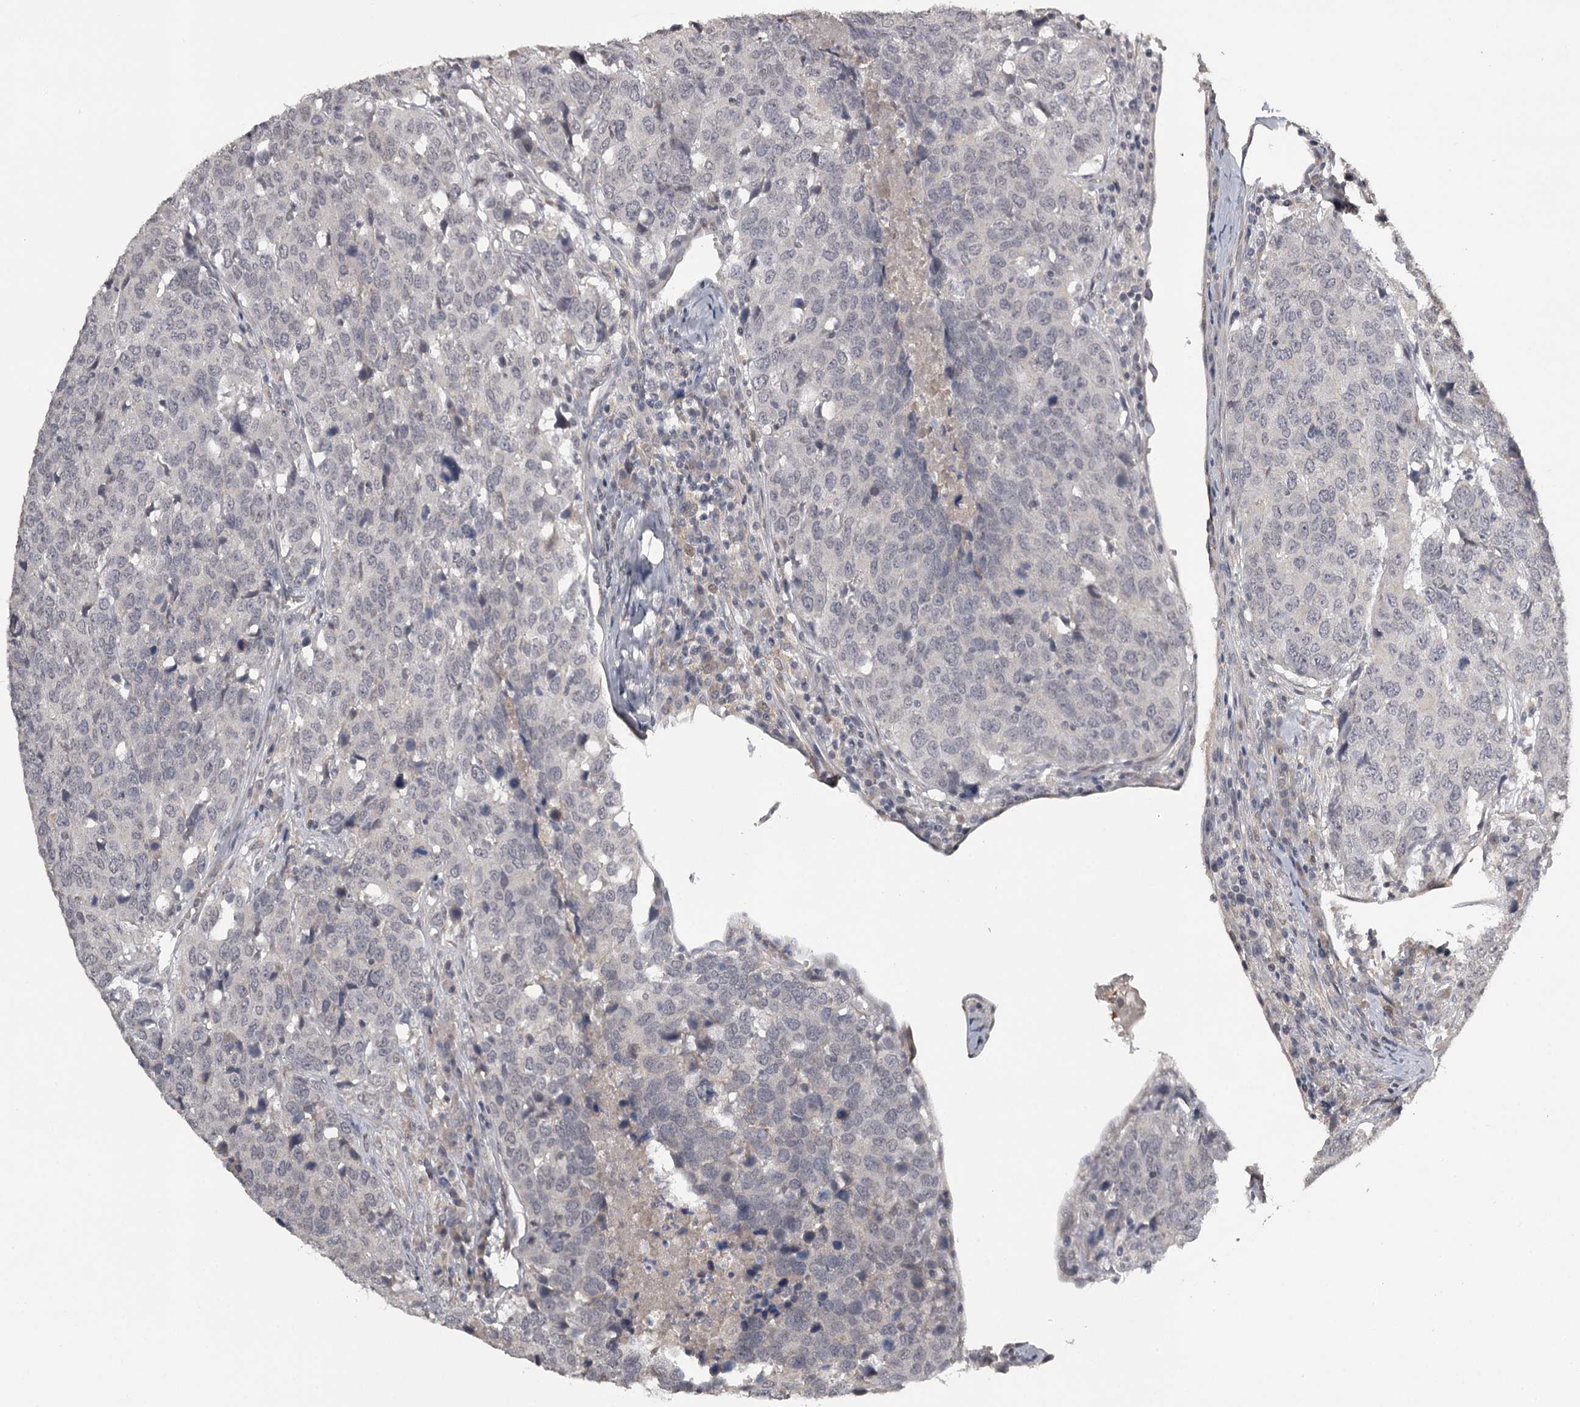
{"staining": {"intensity": "negative", "quantity": "none", "location": "none"}, "tissue": "head and neck cancer", "cell_type": "Tumor cells", "image_type": "cancer", "snomed": [{"axis": "morphology", "description": "Squamous cell carcinoma, NOS"}, {"axis": "topography", "description": "Head-Neck"}], "caption": "High magnification brightfield microscopy of head and neck cancer stained with DAB (brown) and counterstained with hematoxylin (blue): tumor cells show no significant staining.", "gene": "CWF19L2", "patient": {"sex": "male", "age": 66}}